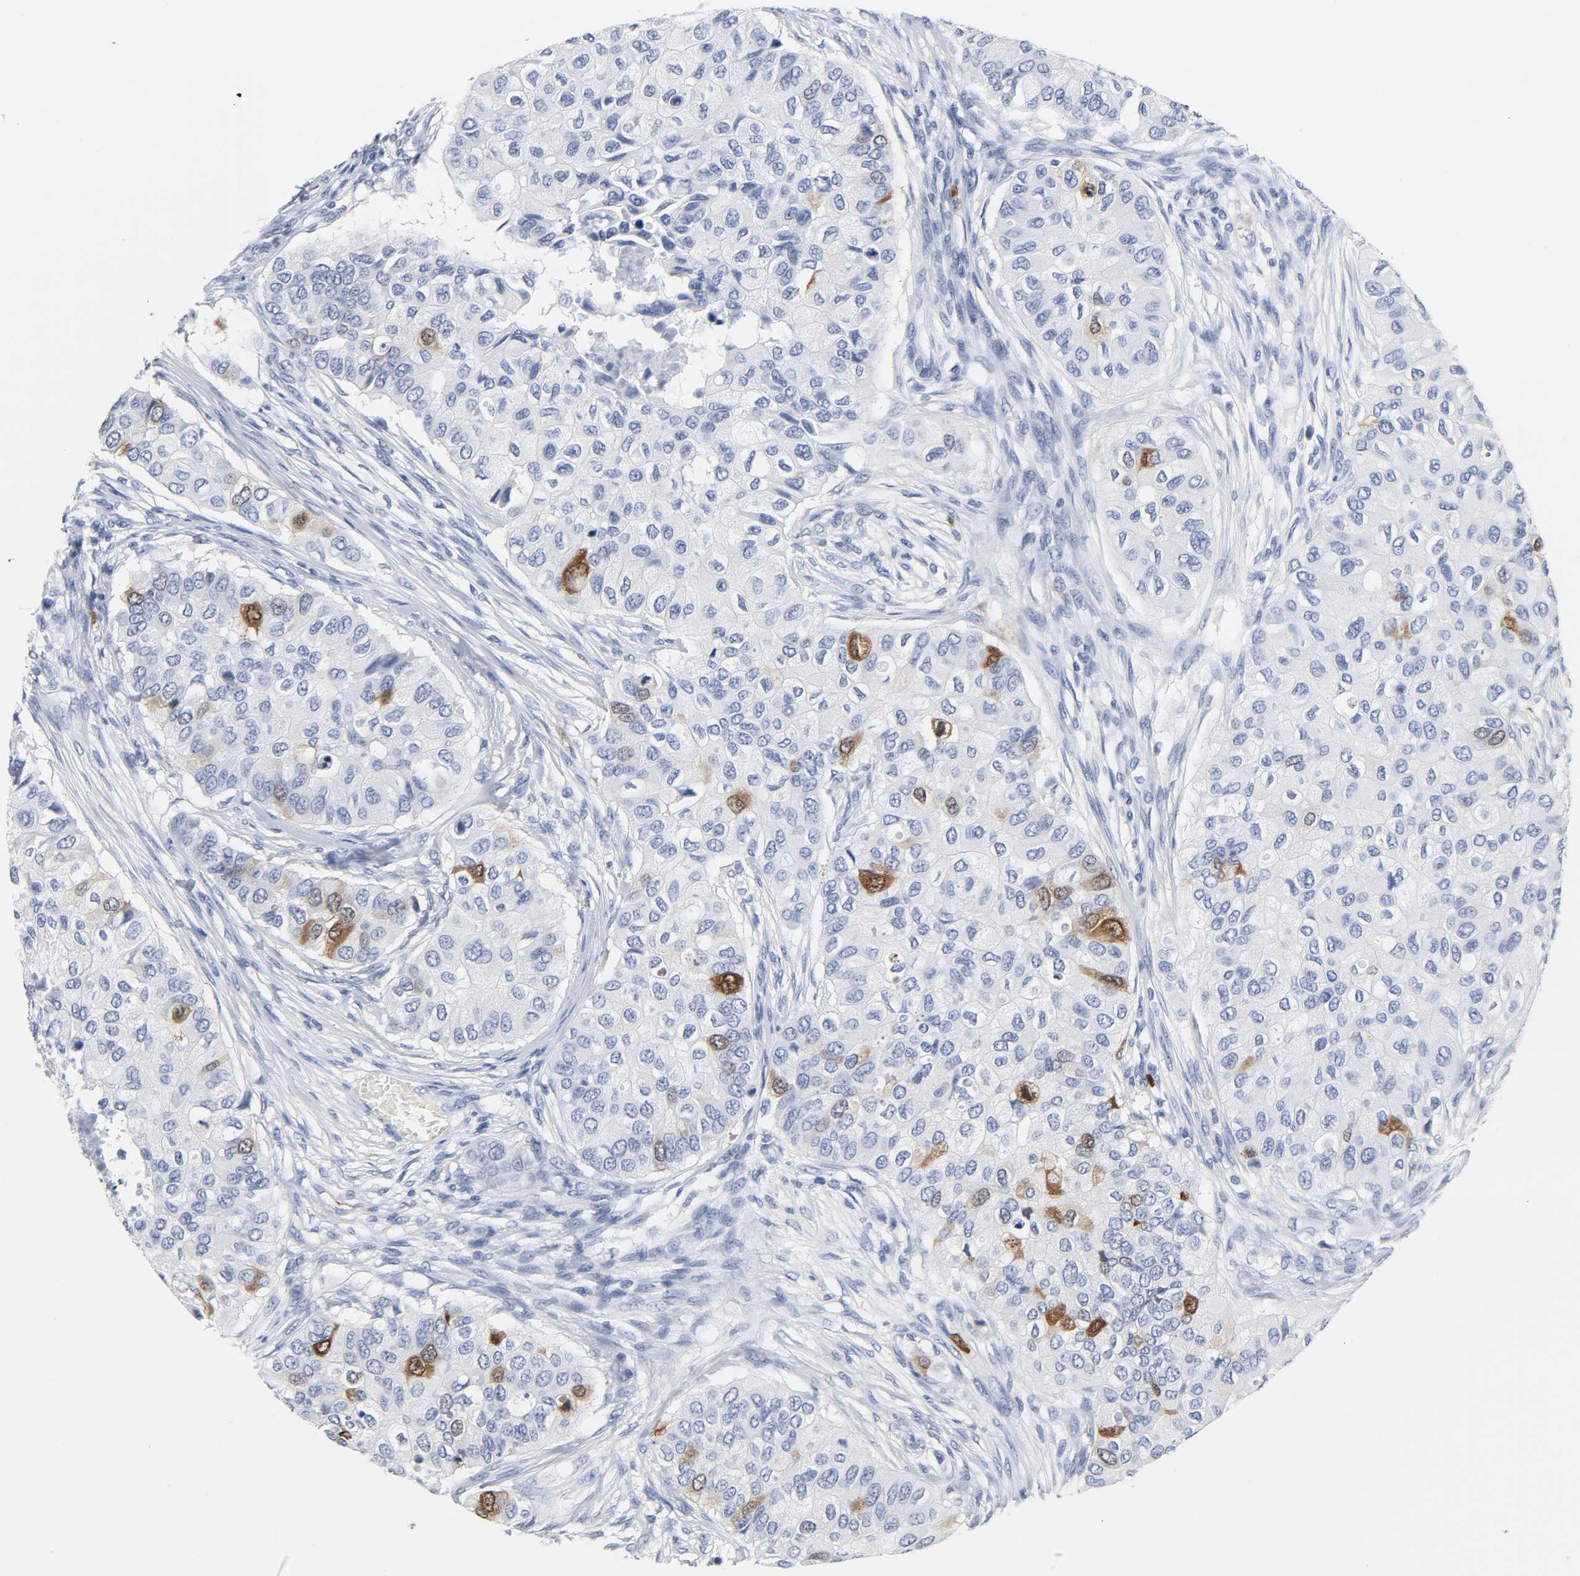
{"staining": {"intensity": "strong", "quantity": "<25%", "location": "cytoplasmic/membranous,nuclear"}, "tissue": "breast cancer", "cell_type": "Tumor cells", "image_type": "cancer", "snomed": [{"axis": "morphology", "description": "Normal tissue, NOS"}, {"axis": "morphology", "description": "Duct carcinoma"}, {"axis": "topography", "description": "Breast"}], "caption": "Brown immunohistochemical staining in breast cancer demonstrates strong cytoplasmic/membranous and nuclear expression in approximately <25% of tumor cells.", "gene": "CDC20", "patient": {"sex": "female", "age": 49}}